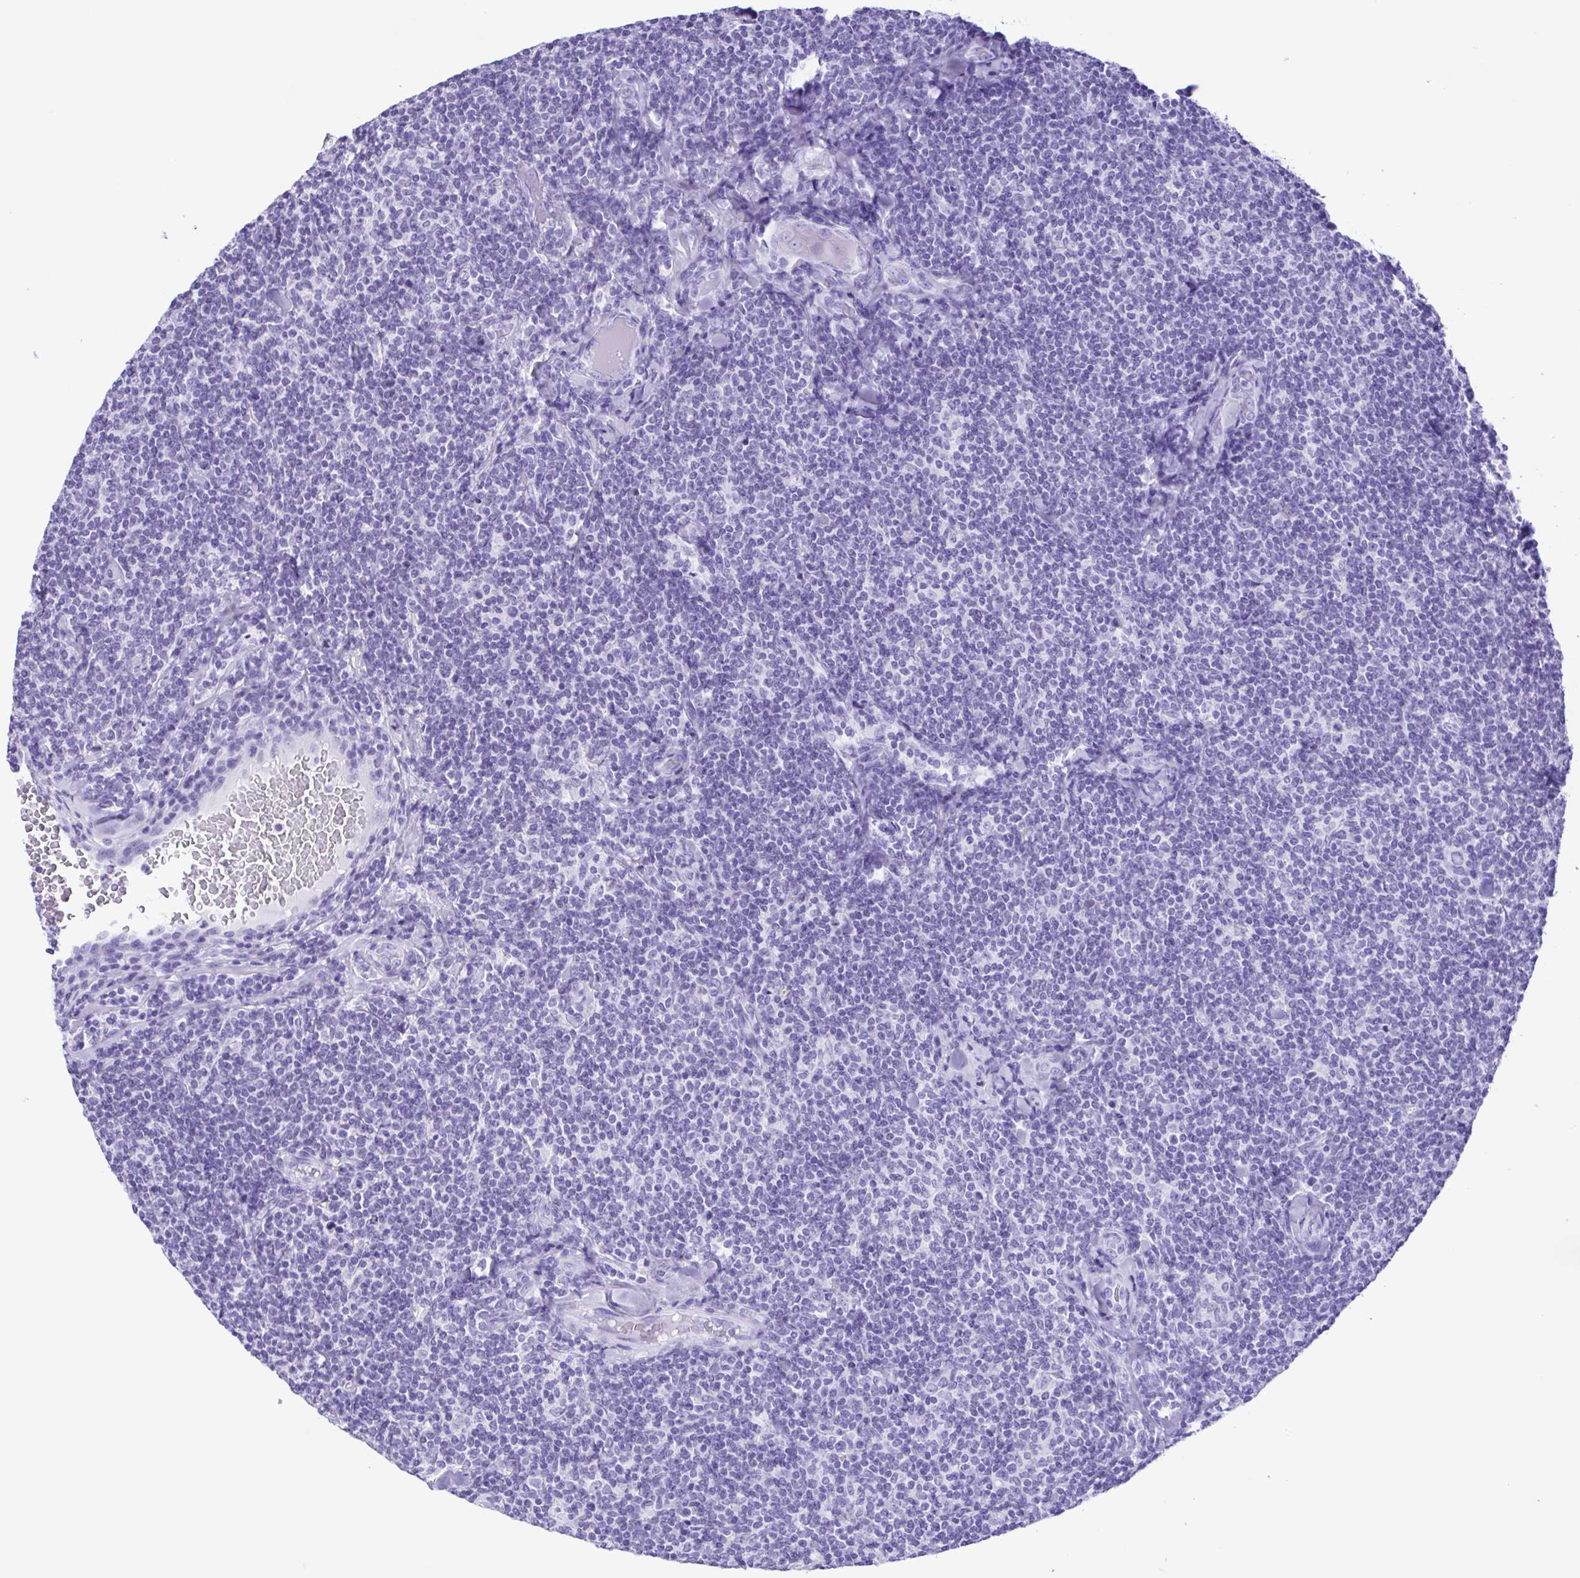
{"staining": {"intensity": "negative", "quantity": "none", "location": "none"}, "tissue": "lymphoma", "cell_type": "Tumor cells", "image_type": "cancer", "snomed": [{"axis": "morphology", "description": "Malignant lymphoma, non-Hodgkin's type, Low grade"}, {"axis": "topography", "description": "Lymph node"}], "caption": "Immunohistochemistry of human lymphoma reveals no staining in tumor cells. (DAB immunohistochemistry with hematoxylin counter stain).", "gene": "ERP27", "patient": {"sex": "female", "age": 56}}